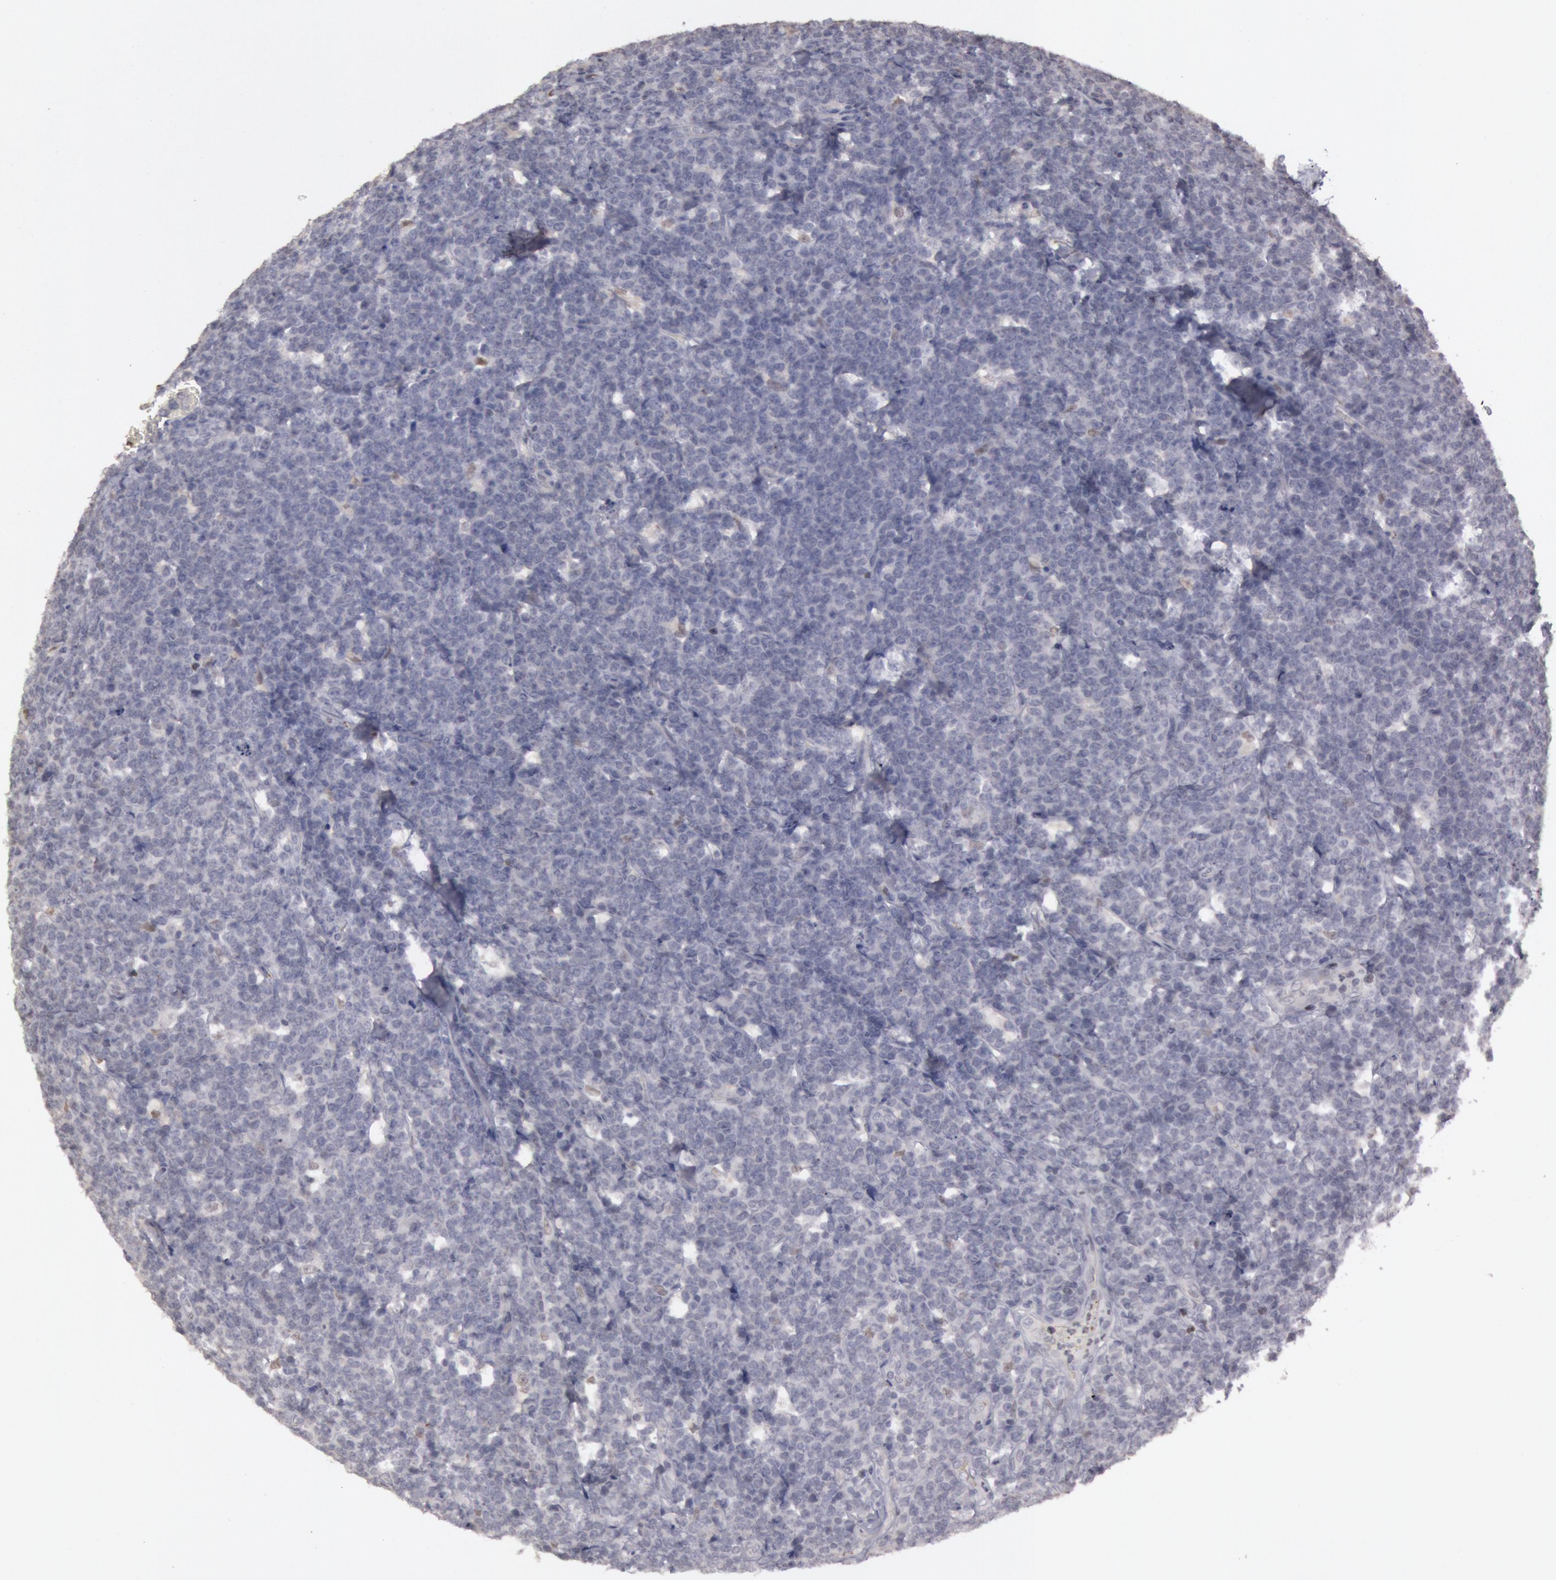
{"staining": {"intensity": "negative", "quantity": "none", "location": "none"}, "tissue": "lymphoma", "cell_type": "Tumor cells", "image_type": "cancer", "snomed": [{"axis": "morphology", "description": "Malignant lymphoma, non-Hodgkin's type, High grade"}, {"axis": "topography", "description": "Small intestine"}, {"axis": "topography", "description": "Colon"}], "caption": "Immunohistochemistry (IHC) image of malignant lymphoma, non-Hodgkin's type (high-grade) stained for a protein (brown), which displays no positivity in tumor cells.", "gene": "RIMBP3C", "patient": {"sex": "male", "age": 8}}